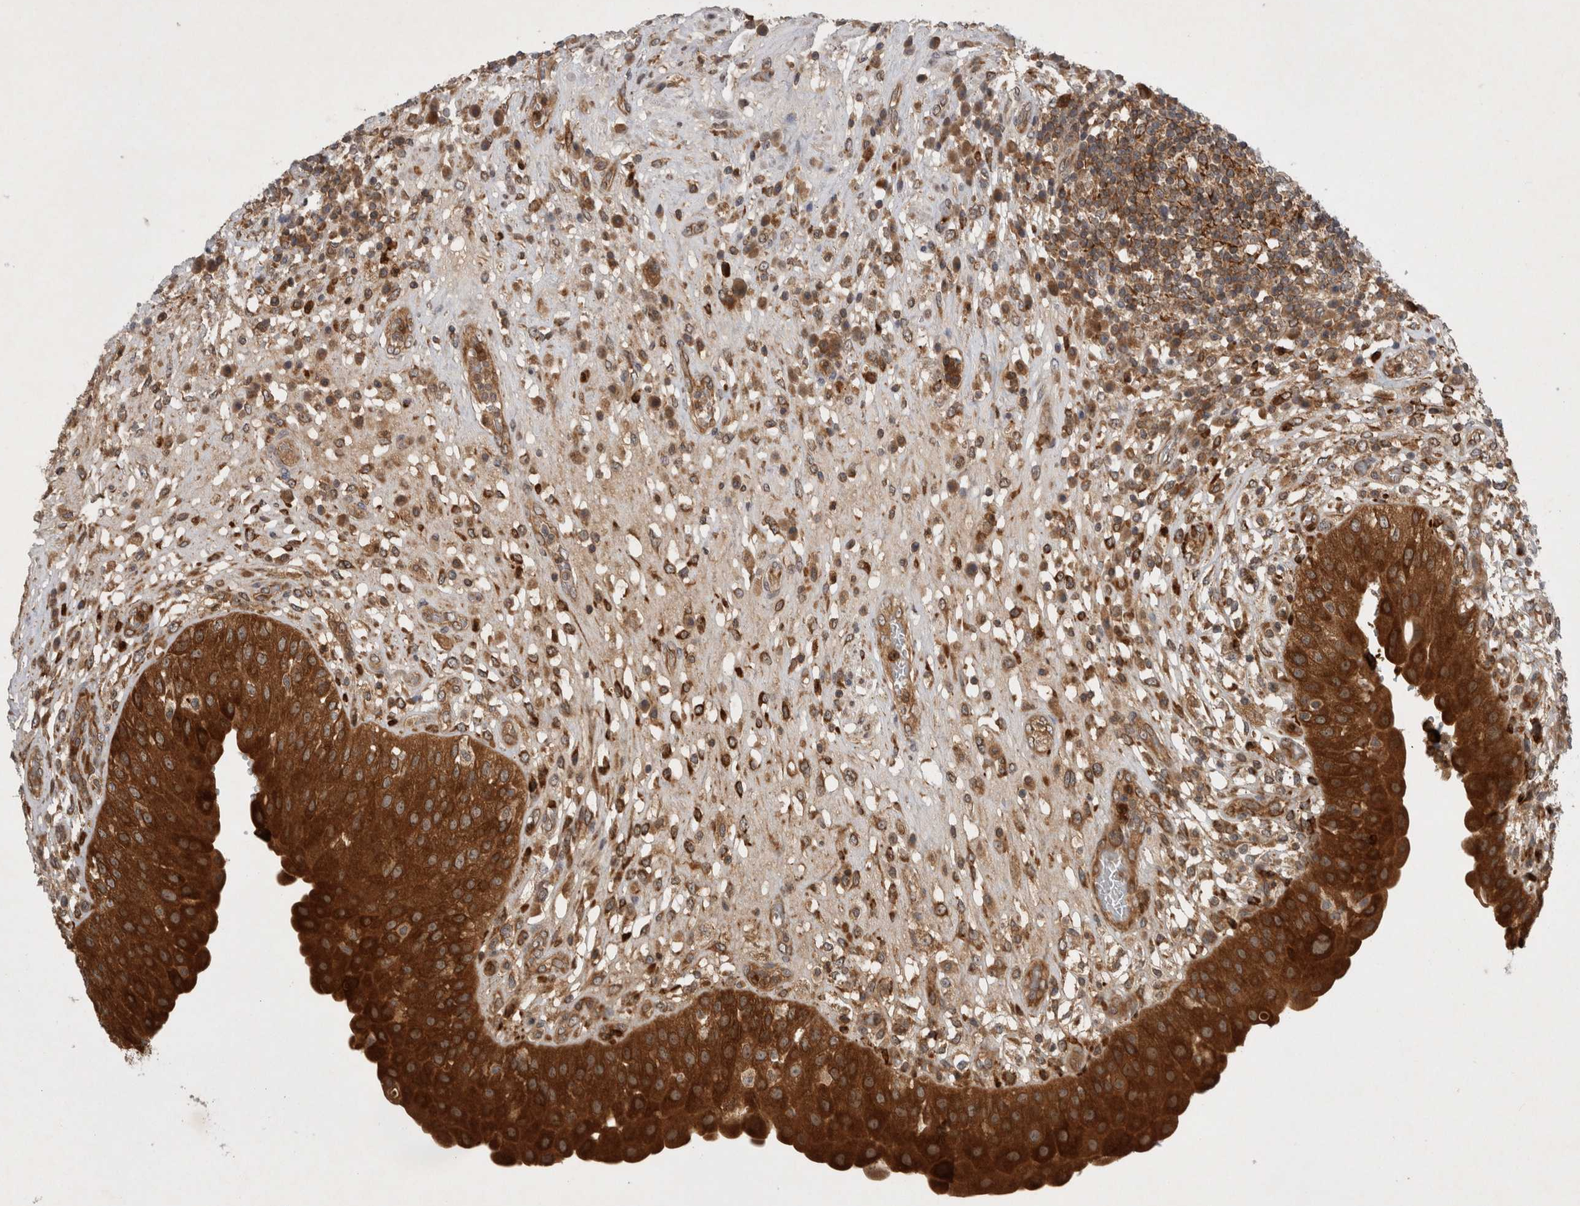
{"staining": {"intensity": "strong", "quantity": ">75%", "location": "cytoplasmic/membranous"}, "tissue": "urinary bladder", "cell_type": "Urothelial cells", "image_type": "normal", "snomed": [{"axis": "morphology", "description": "Normal tissue, NOS"}, {"axis": "topography", "description": "Urinary bladder"}], "caption": "Immunohistochemical staining of benign urinary bladder demonstrates high levels of strong cytoplasmic/membranous positivity in about >75% of urothelial cells. (DAB IHC with brightfield microscopy, high magnification).", "gene": "PDCD2", "patient": {"sex": "female", "age": 62}}